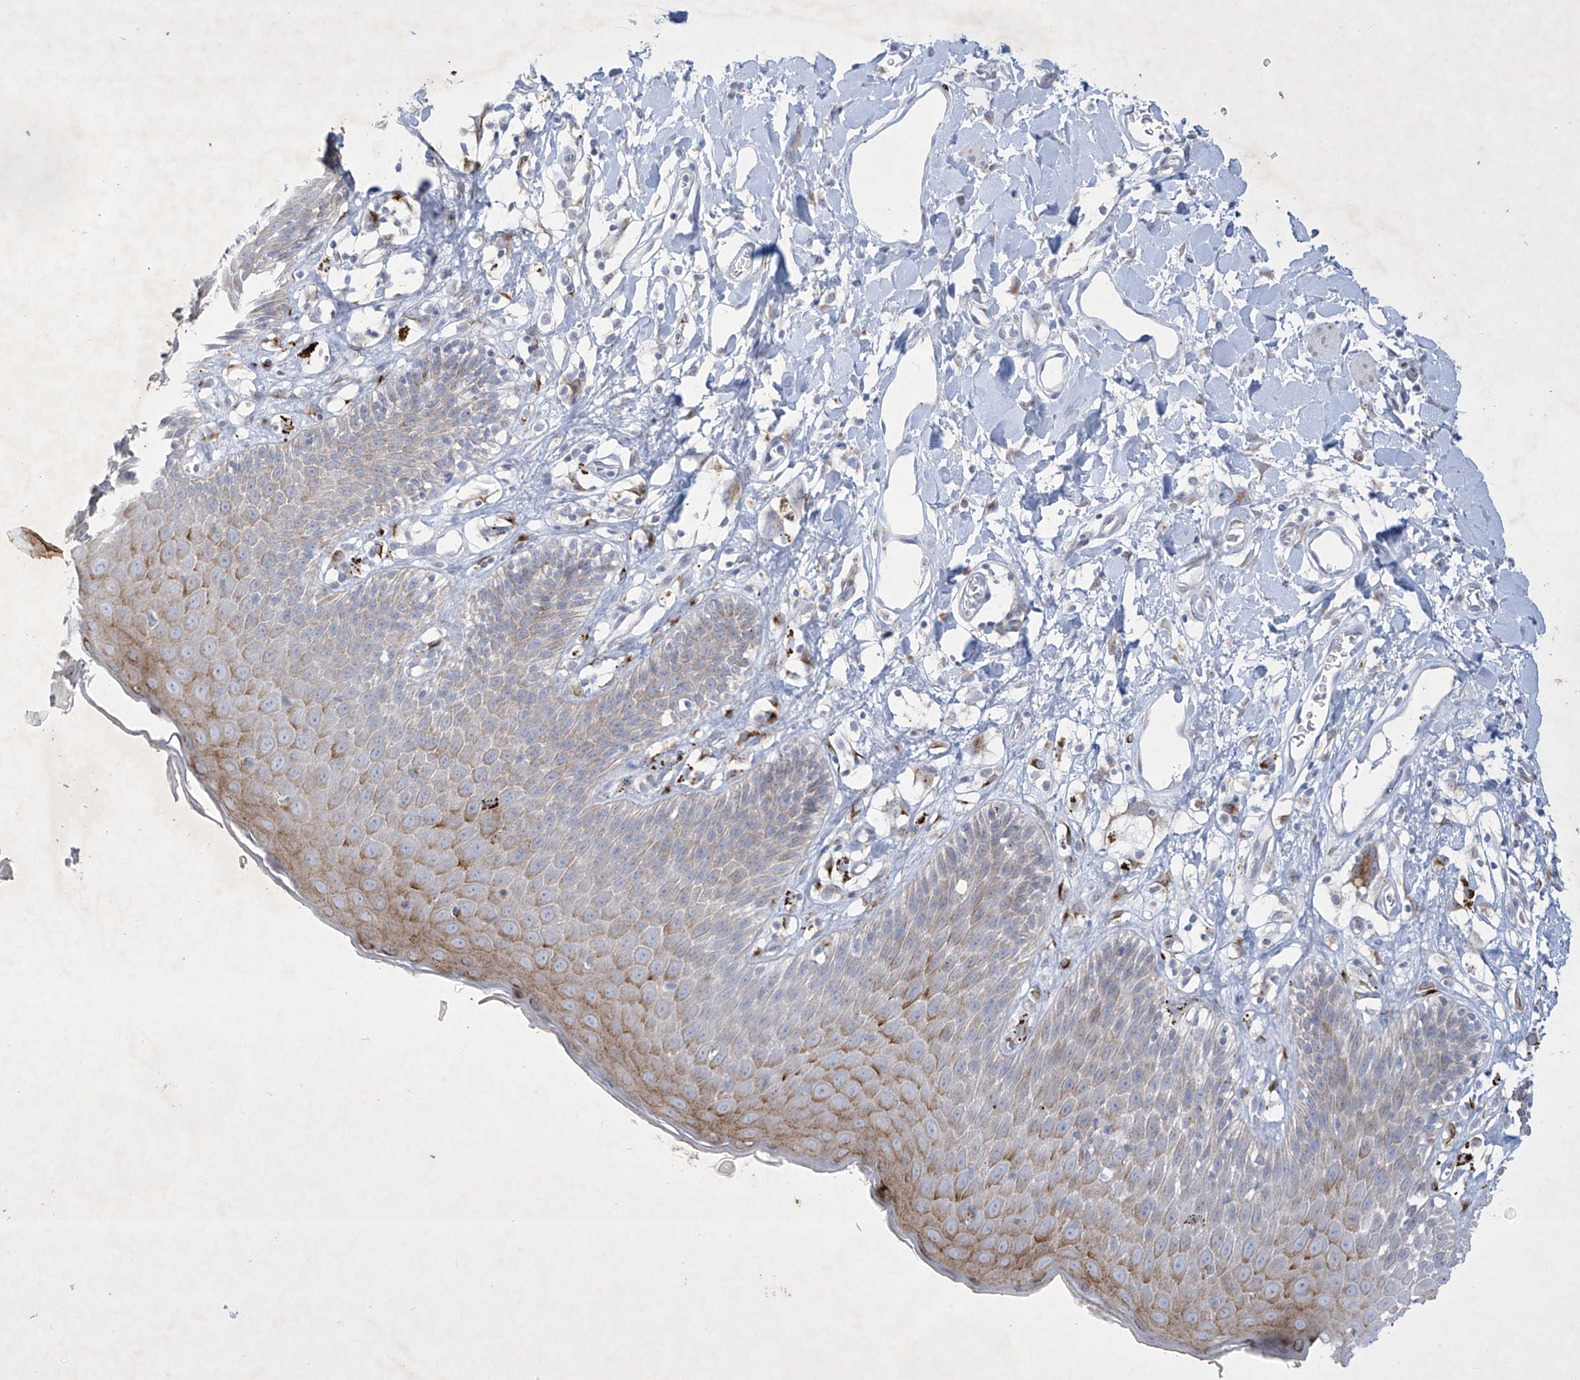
{"staining": {"intensity": "strong", "quantity": "<25%", "location": "cytoplasmic/membranous"}, "tissue": "skin", "cell_type": "Epidermal cells", "image_type": "normal", "snomed": [{"axis": "morphology", "description": "Normal tissue, NOS"}, {"axis": "topography", "description": "Vulva"}], "caption": "A histopathology image of skin stained for a protein displays strong cytoplasmic/membranous brown staining in epidermal cells. Ihc stains the protein in brown and the nuclei are stained blue.", "gene": "GPR137C", "patient": {"sex": "female", "age": 68}}